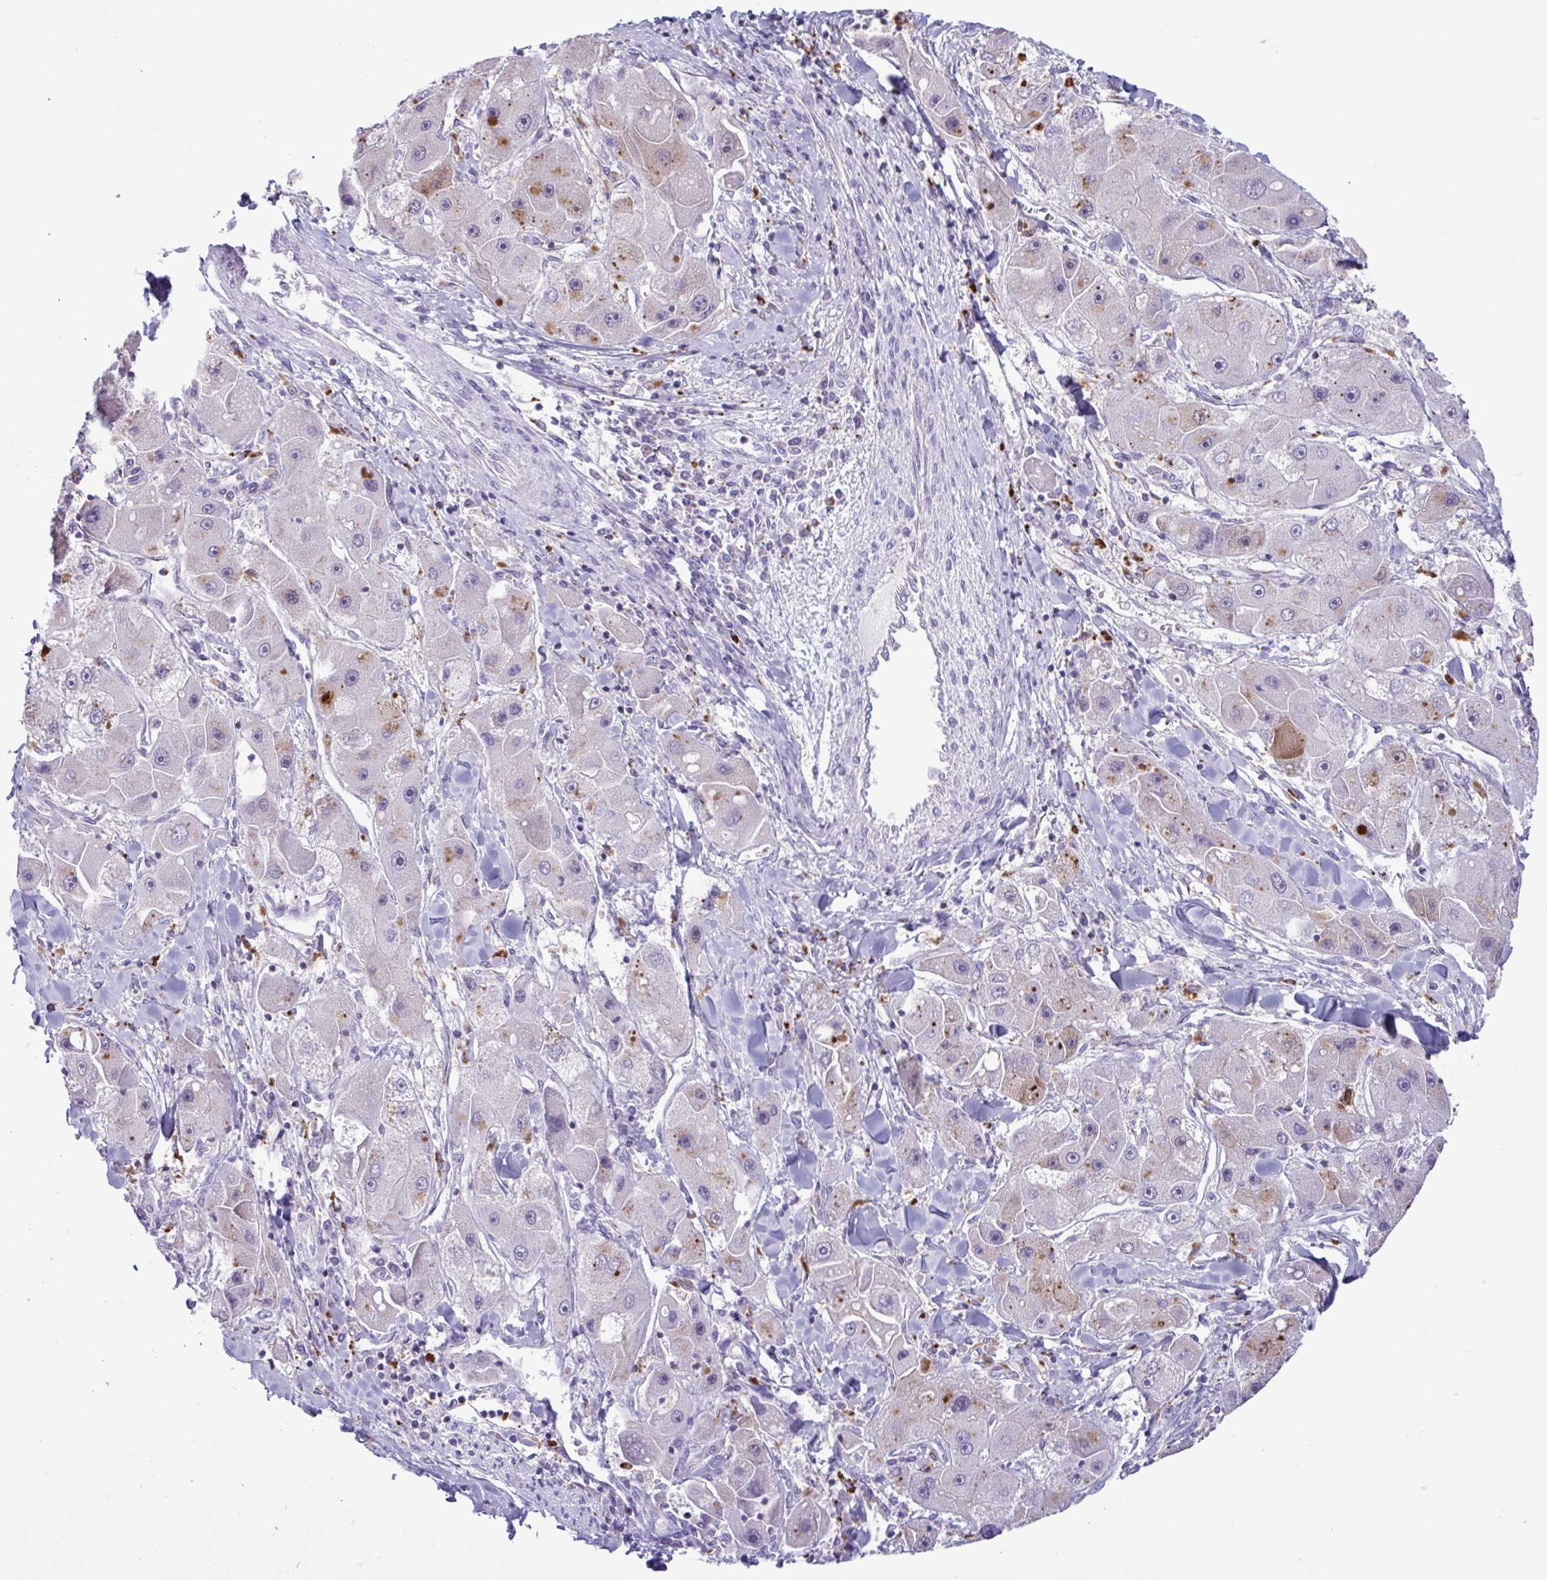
{"staining": {"intensity": "moderate", "quantity": "<25%", "location": "cytoplasmic/membranous"}, "tissue": "liver cancer", "cell_type": "Tumor cells", "image_type": "cancer", "snomed": [{"axis": "morphology", "description": "Carcinoma, Hepatocellular, NOS"}, {"axis": "topography", "description": "Liver"}], "caption": "Tumor cells display low levels of moderate cytoplasmic/membranous positivity in about <25% of cells in liver hepatocellular carcinoma.", "gene": "XCL1", "patient": {"sex": "male", "age": 24}}